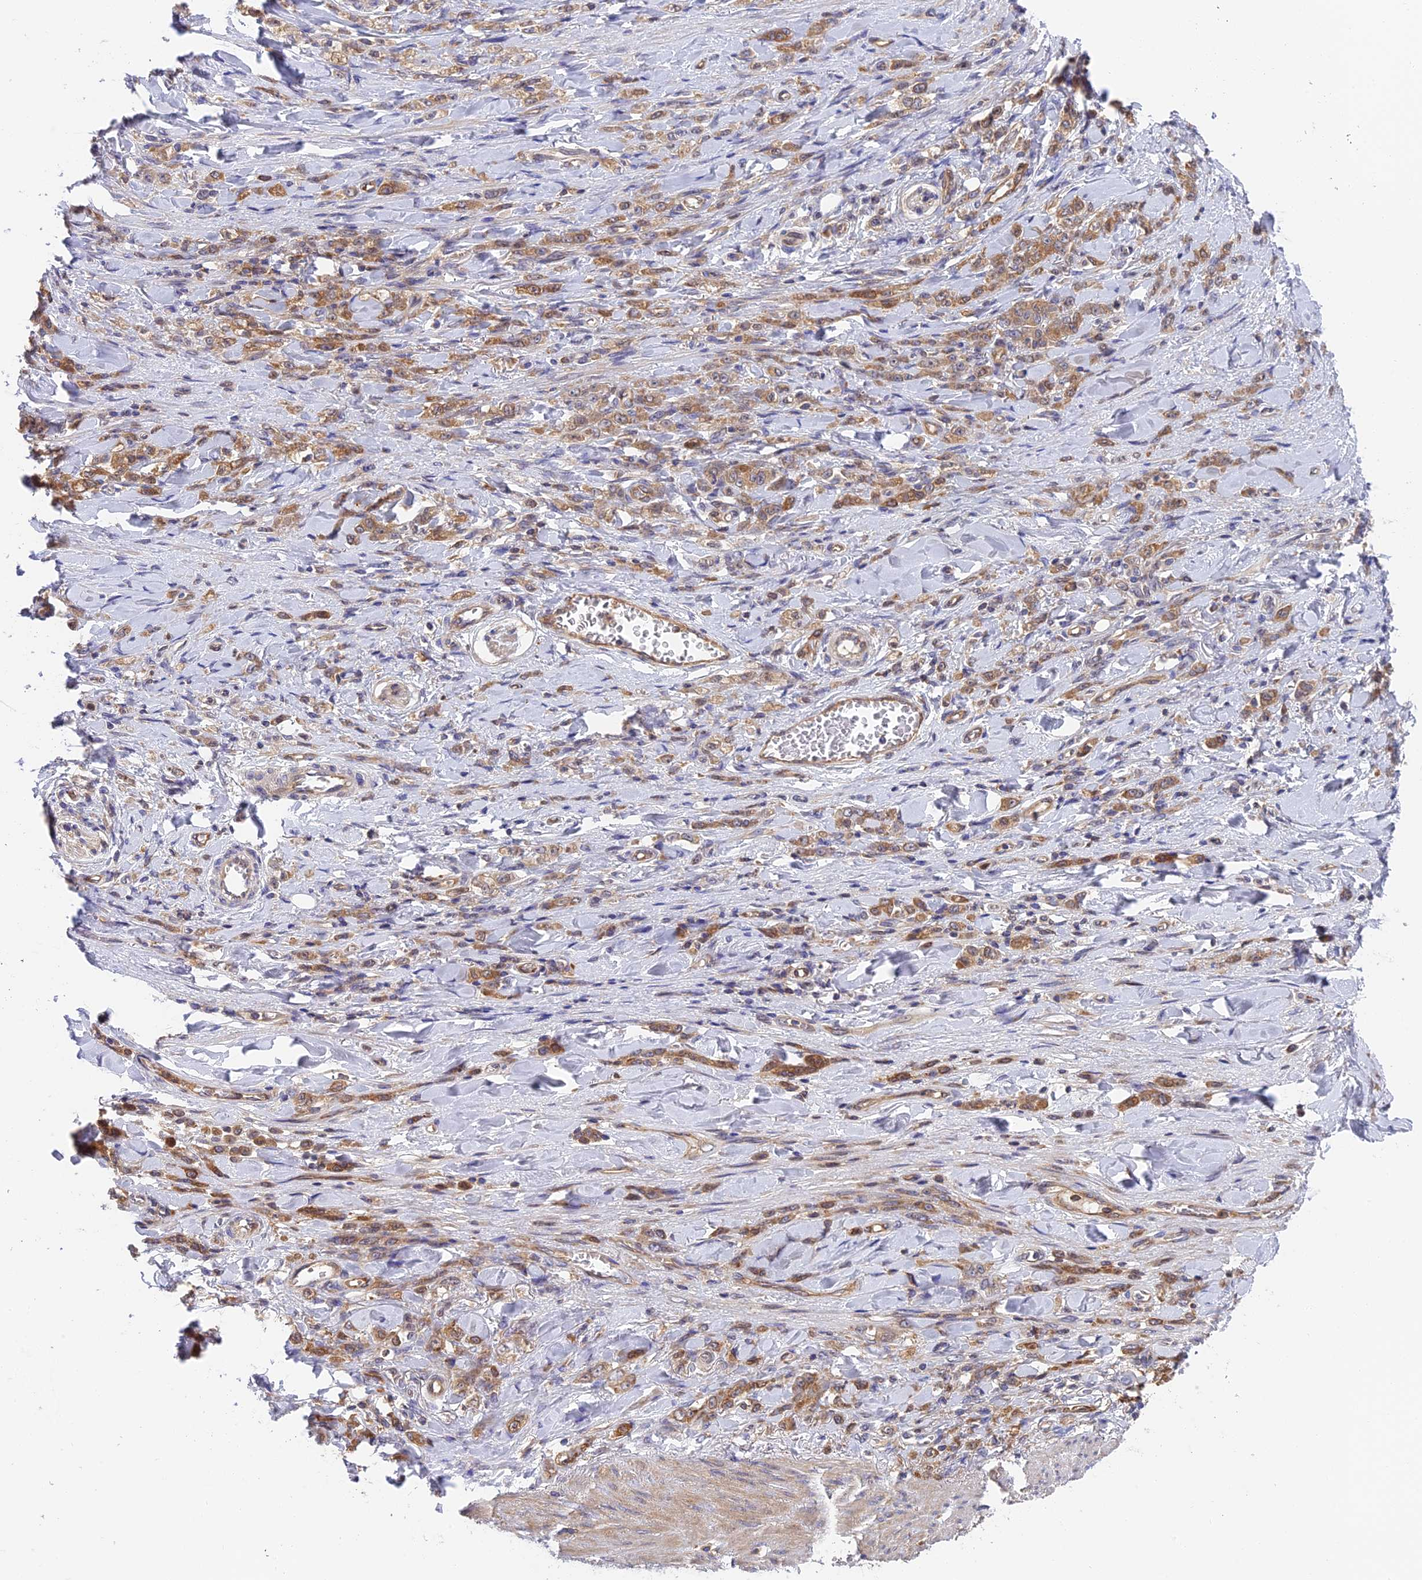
{"staining": {"intensity": "strong", "quantity": ">75%", "location": "cytoplasmic/membranous"}, "tissue": "stomach cancer", "cell_type": "Tumor cells", "image_type": "cancer", "snomed": [{"axis": "morphology", "description": "Normal tissue, NOS"}, {"axis": "morphology", "description": "Adenocarcinoma, NOS"}, {"axis": "topography", "description": "Stomach"}], "caption": "Strong cytoplasmic/membranous protein expression is identified in approximately >75% of tumor cells in stomach adenocarcinoma.", "gene": "IPO5", "patient": {"sex": "male", "age": 82}}